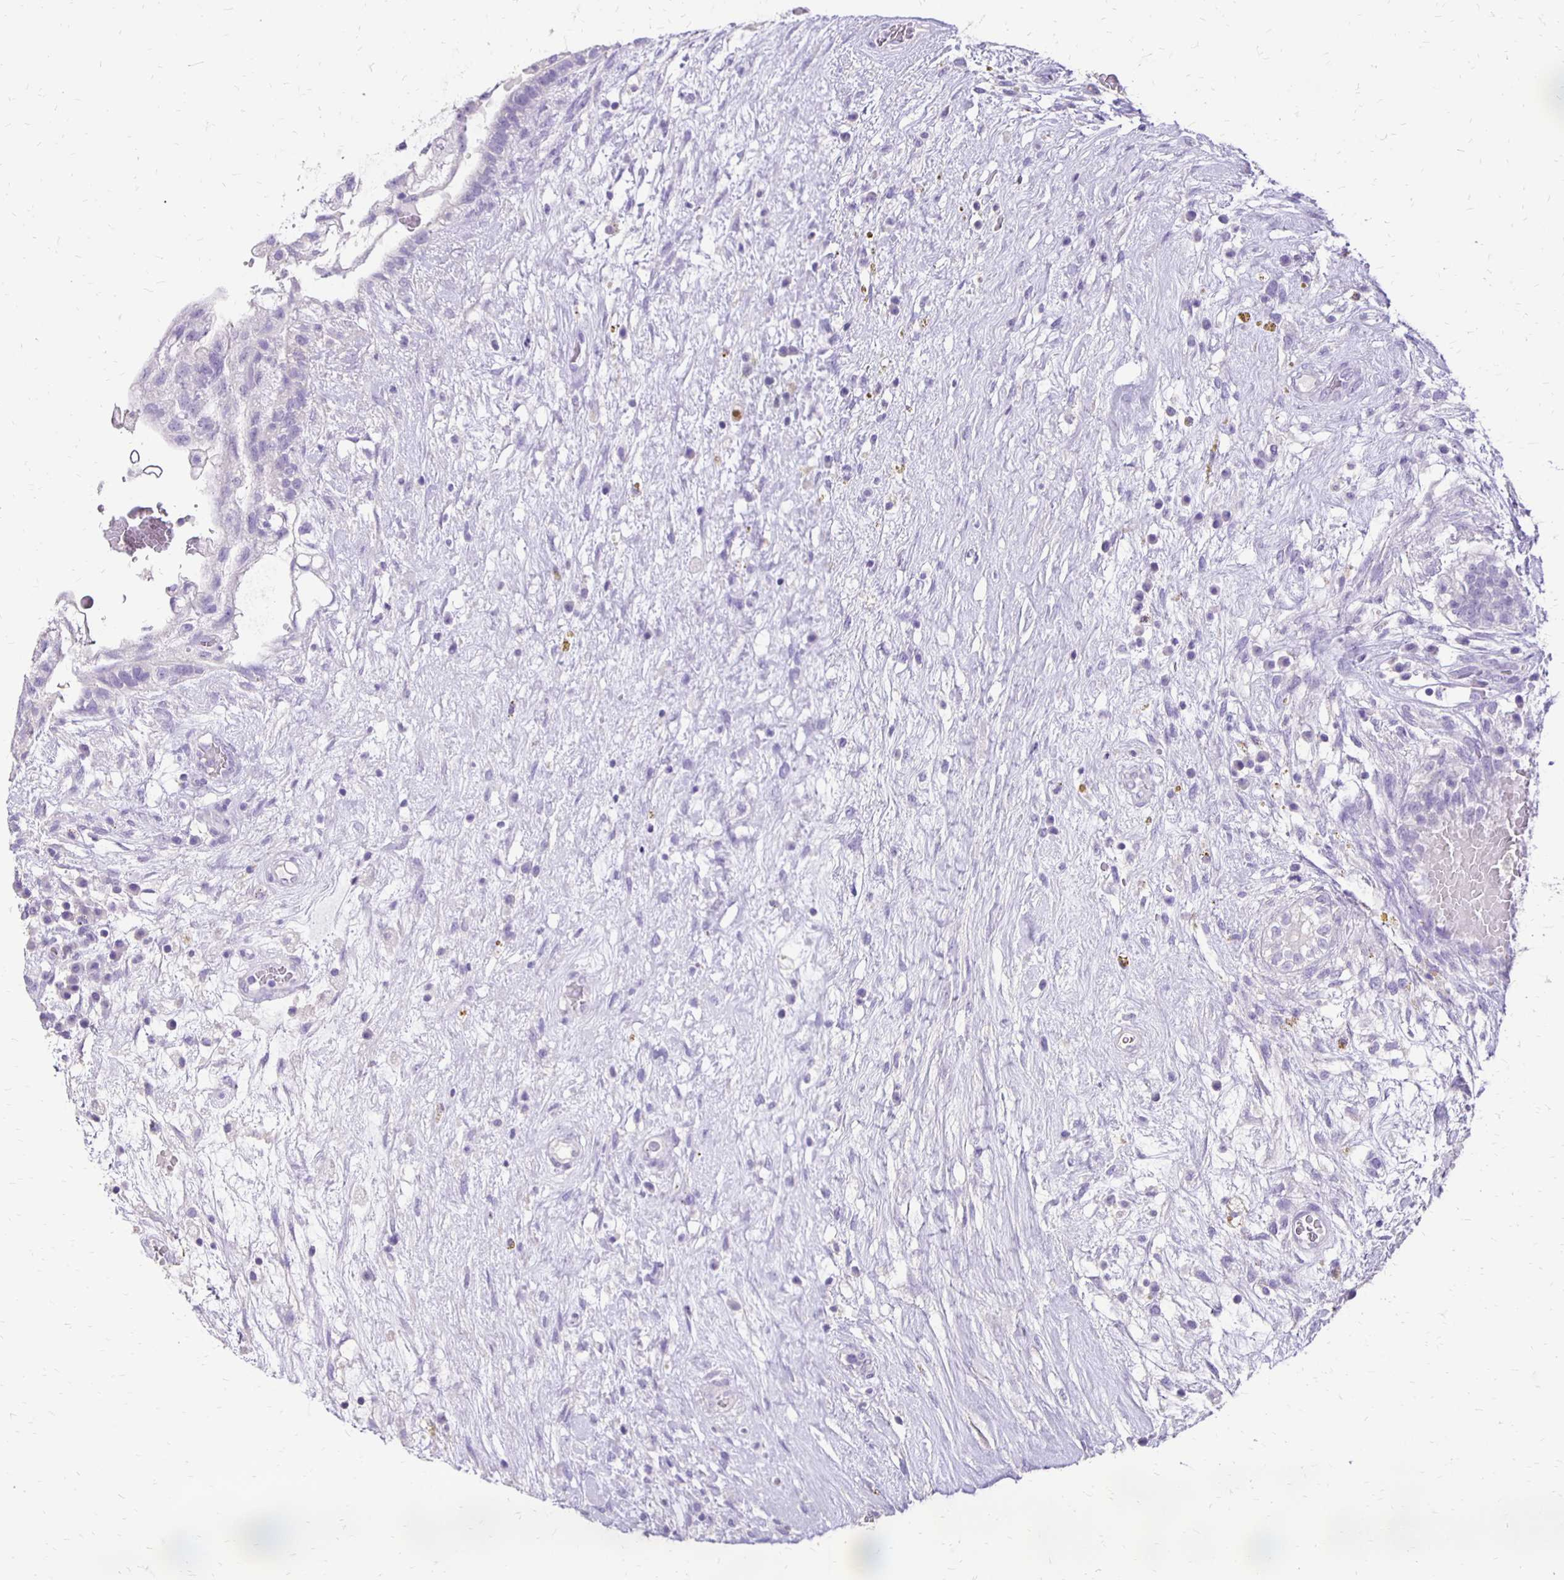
{"staining": {"intensity": "negative", "quantity": "none", "location": "none"}, "tissue": "testis cancer", "cell_type": "Tumor cells", "image_type": "cancer", "snomed": [{"axis": "morphology", "description": "Normal tissue, NOS"}, {"axis": "morphology", "description": "Carcinoma, Embryonal, NOS"}, {"axis": "topography", "description": "Testis"}], "caption": "Tumor cells are negative for brown protein staining in testis cancer (embryonal carcinoma).", "gene": "ANKRD45", "patient": {"sex": "male", "age": 32}}